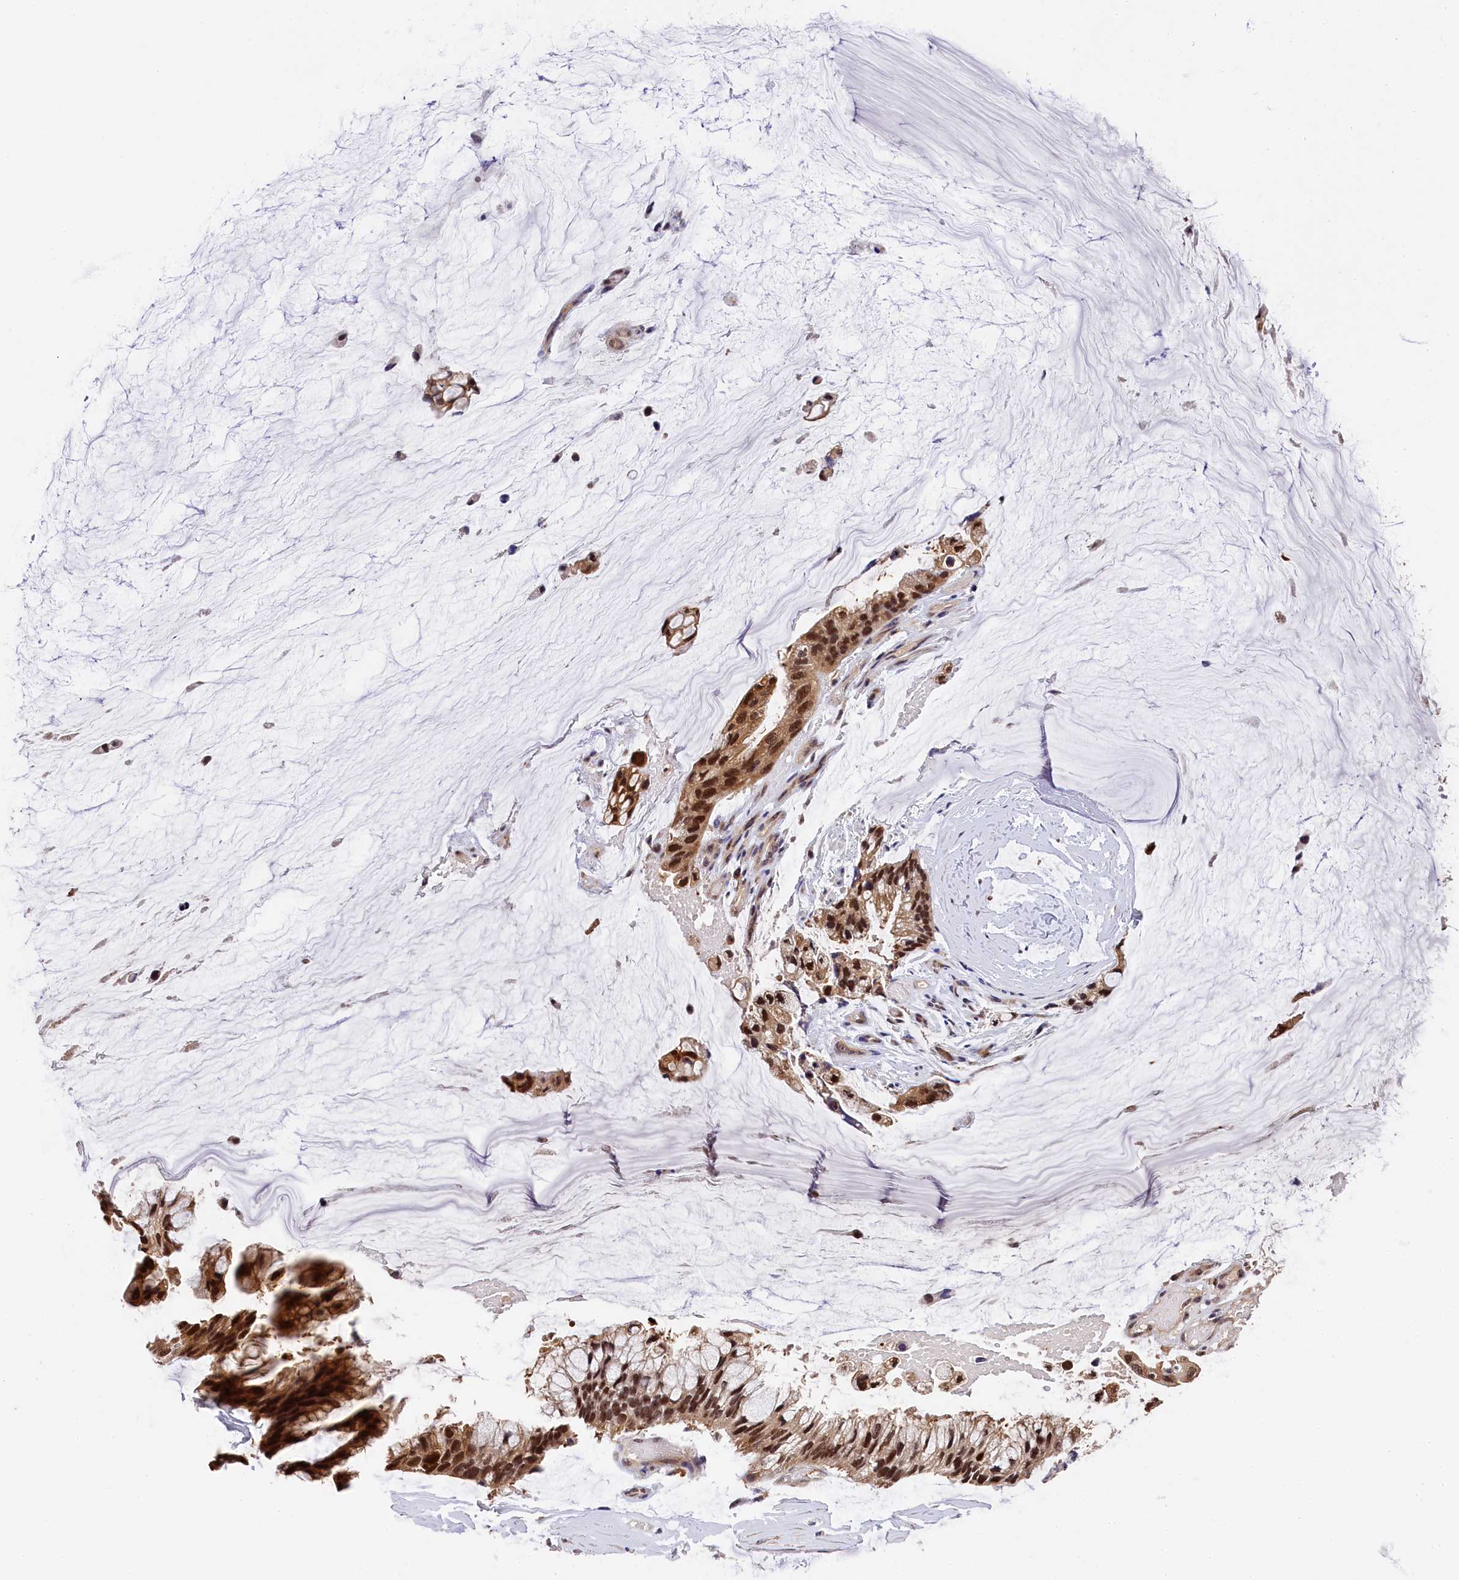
{"staining": {"intensity": "strong", "quantity": ">75%", "location": "cytoplasmic/membranous,nuclear"}, "tissue": "ovarian cancer", "cell_type": "Tumor cells", "image_type": "cancer", "snomed": [{"axis": "morphology", "description": "Cystadenocarcinoma, mucinous, NOS"}, {"axis": "topography", "description": "Ovary"}], "caption": "Protein staining shows strong cytoplasmic/membranous and nuclear positivity in about >75% of tumor cells in ovarian mucinous cystadenocarcinoma. (IHC, brightfield microscopy, high magnification).", "gene": "EIF6", "patient": {"sex": "female", "age": 39}}